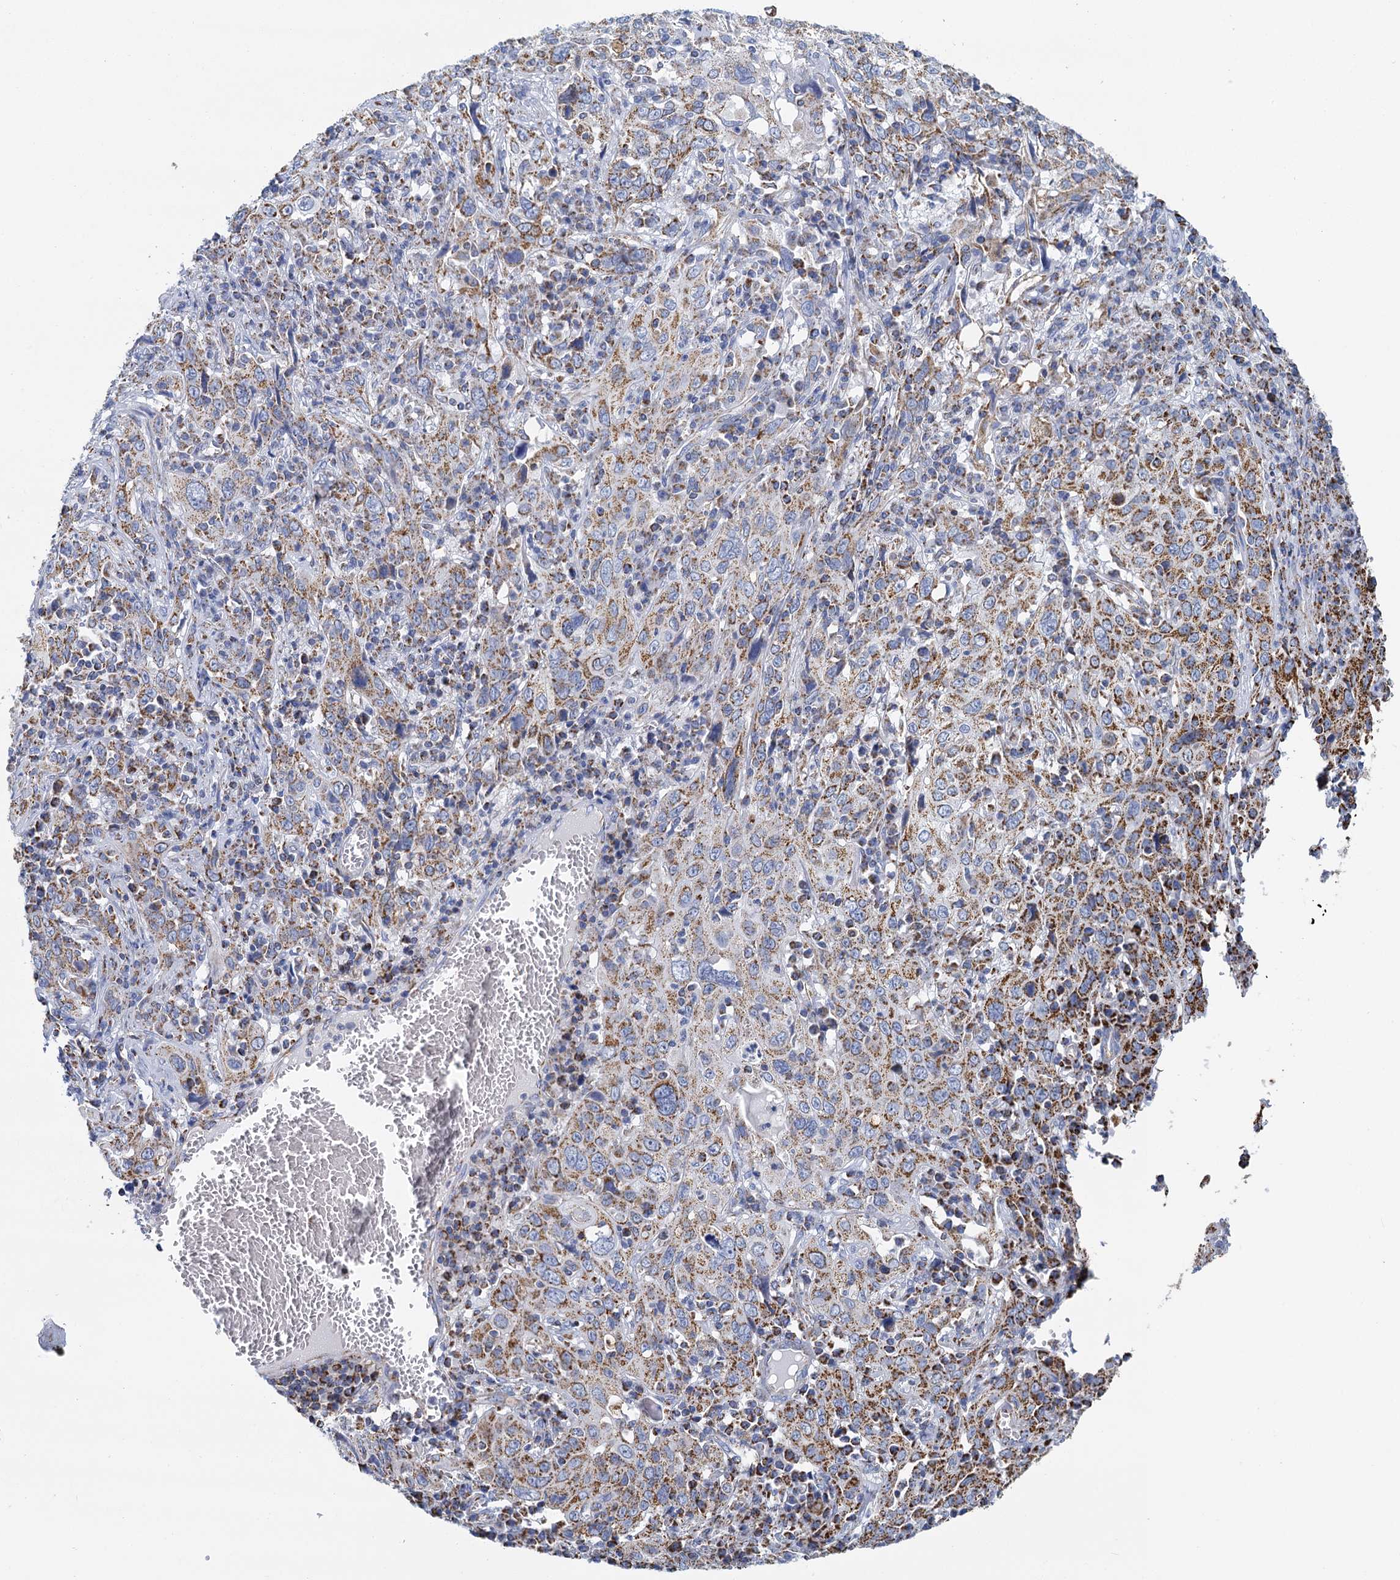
{"staining": {"intensity": "moderate", "quantity": ">75%", "location": "cytoplasmic/membranous"}, "tissue": "cervical cancer", "cell_type": "Tumor cells", "image_type": "cancer", "snomed": [{"axis": "morphology", "description": "Squamous cell carcinoma, NOS"}, {"axis": "topography", "description": "Cervix"}], "caption": "Human cervical squamous cell carcinoma stained with a protein marker demonstrates moderate staining in tumor cells.", "gene": "CCP110", "patient": {"sex": "female", "age": 46}}